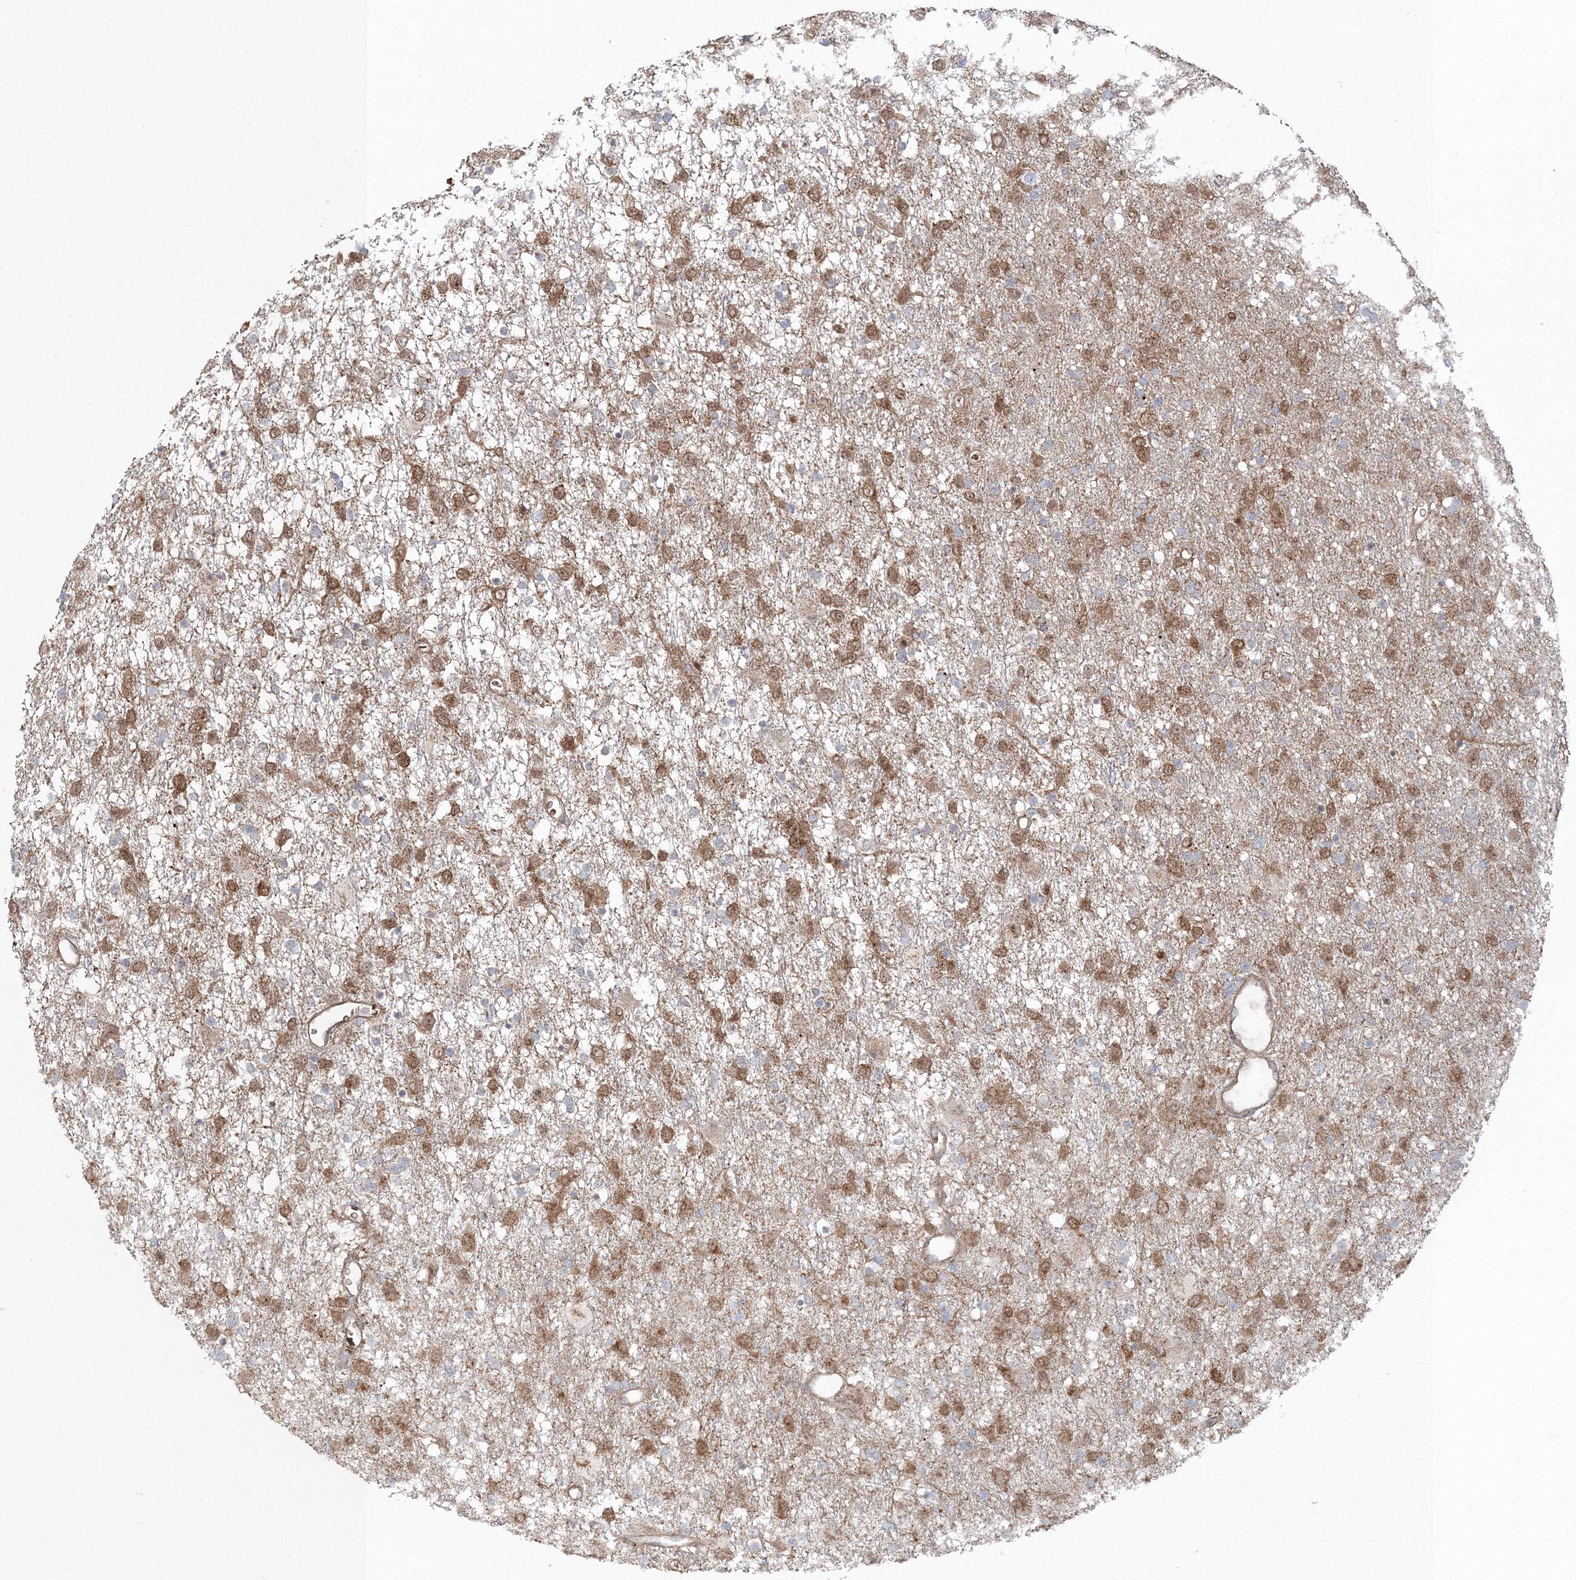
{"staining": {"intensity": "moderate", "quantity": "25%-75%", "location": "cytoplasmic/membranous"}, "tissue": "glioma", "cell_type": "Tumor cells", "image_type": "cancer", "snomed": [{"axis": "morphology", "description": "Glioma, malignant, Low grade"}, {"axis": "topography", "description": "Brain"}], "caption": "This image demonstrates IHC staining of human malignant low-grade glioma, with medium moderate cytoplasmic/membranous positivity in about 25%-75% of tumor cells.", "gene": "PCBD2", "patient": {"sex": "male", "age": 65}}